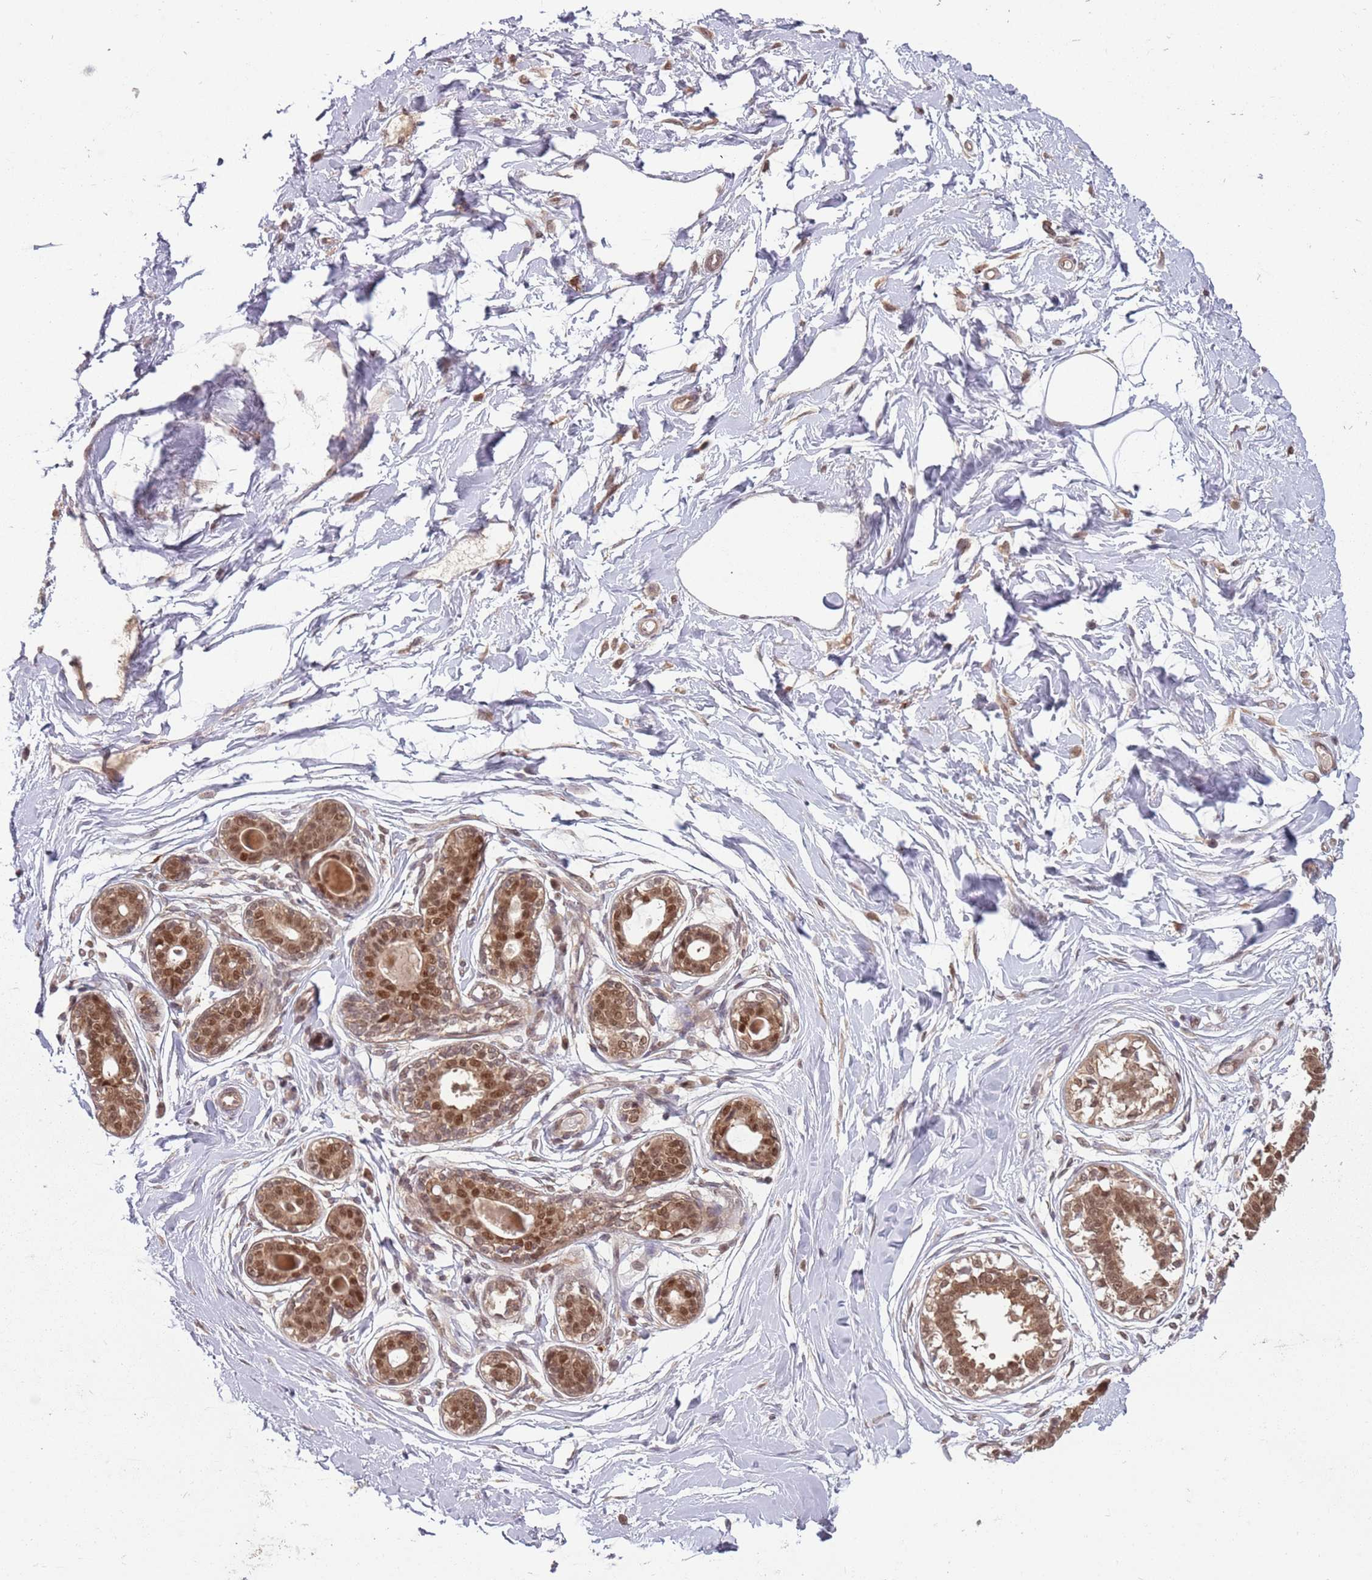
{"staining": {"intensity": "moderate", "quantity": "<25%", "location": "cytoplasmic/membranous,nuclear"}, "tissue": "breast", "cell_type": "Adipocytes", "image_type": "normal", "snomed": [{"axis": "morphology", "description": "Normal tissue, NOS"}, {"axis": "topography", "description": "Breast"}], "caption": "A low amount of moderate cytoplasmic/membranous,nuclear positivity is seen in about <25% of adipocytes in unremarkable breast.", "gene": "ADAMTS3", "patient": {"sex": "female", "age": 45}}